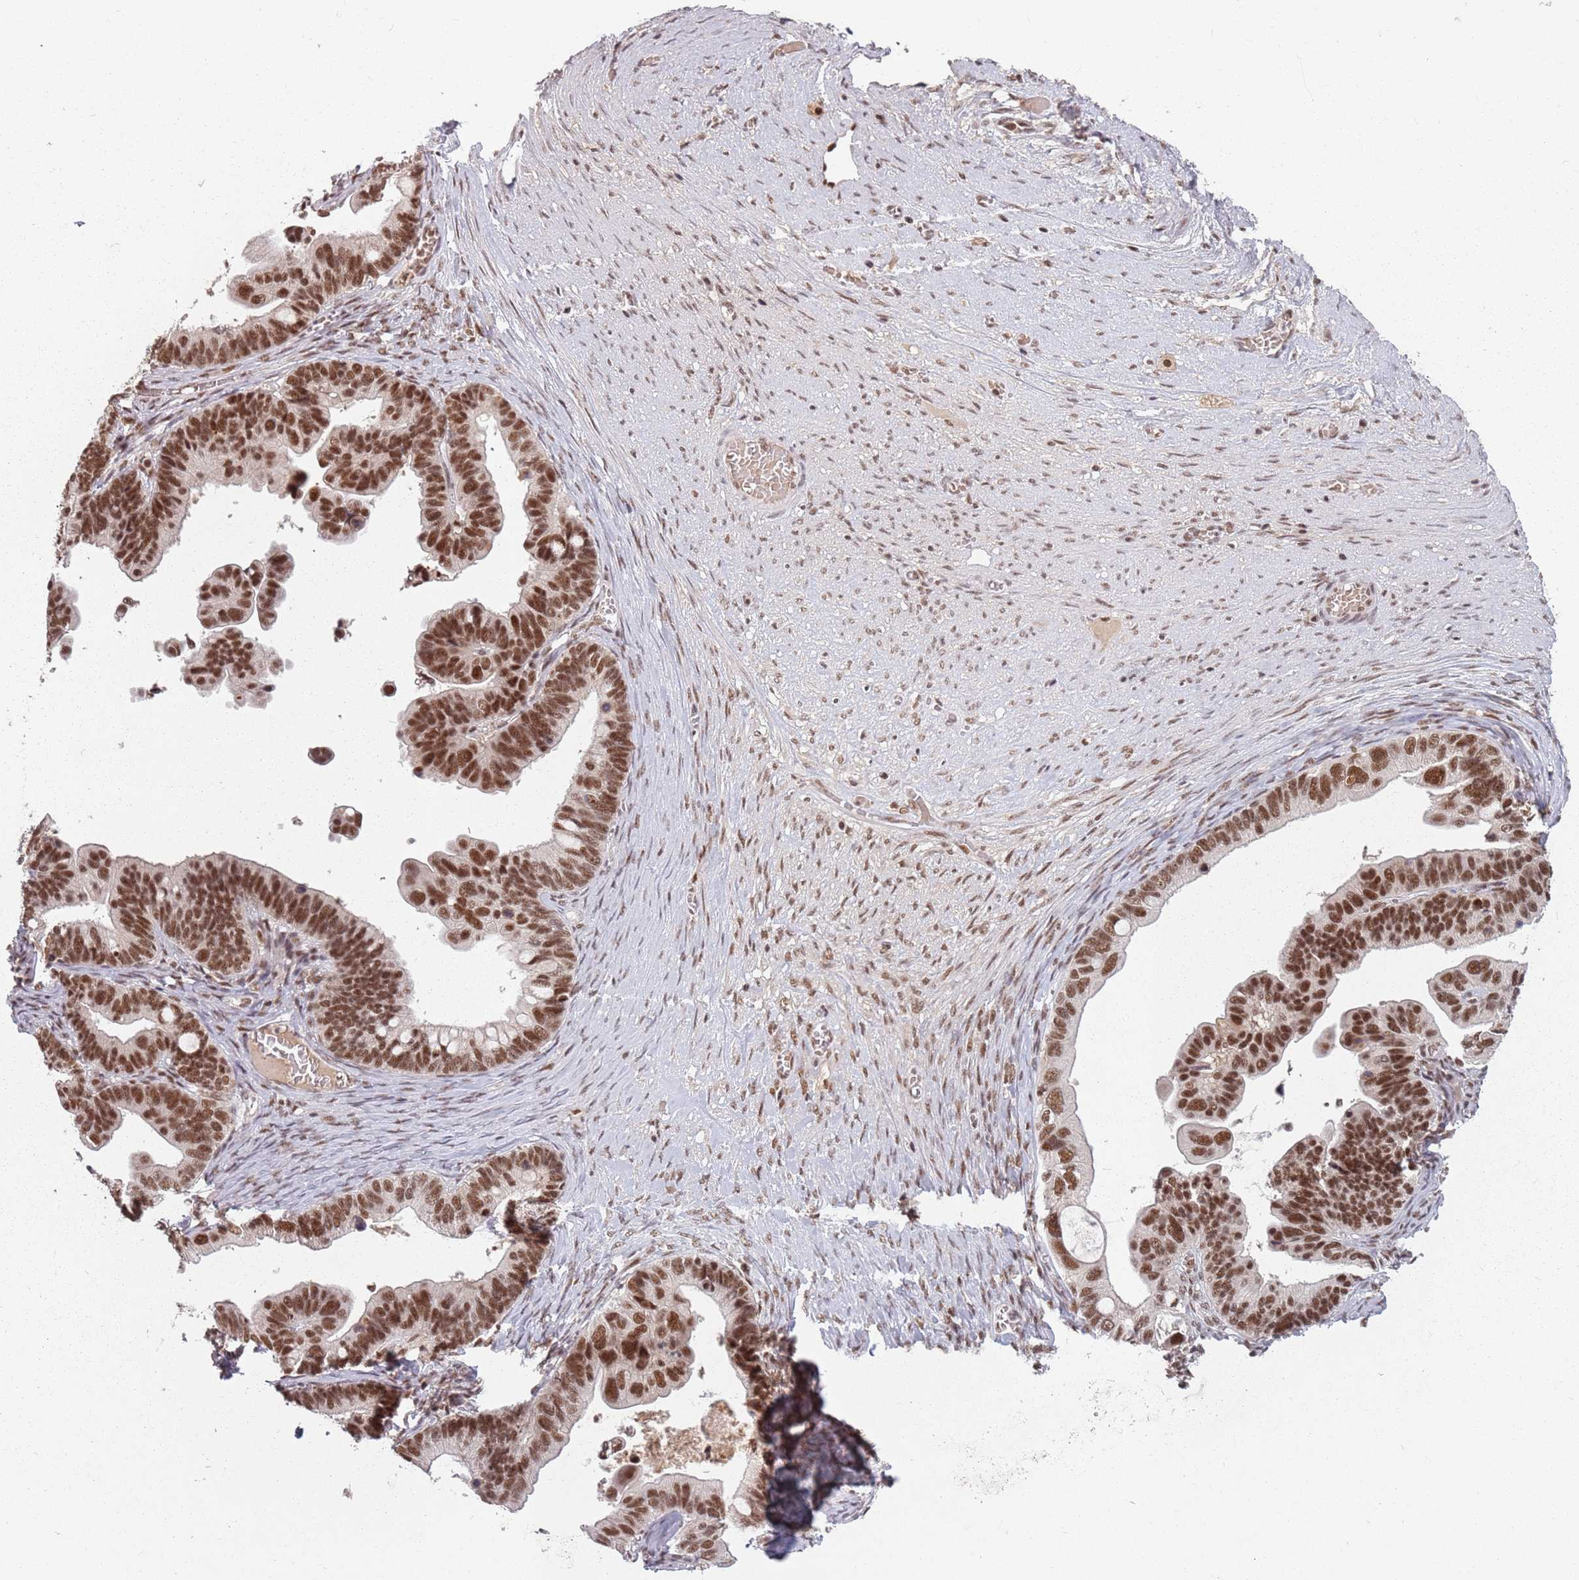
{"staining": {"intensity": "strong", "quantity": ">75%", "location": "nuclear"}, "tissue": "ovarian cancer", "cell_type": "Tumor cells", "image_type": "cancer", "snomed": [{"axis": "morphology", "description": "Cystadenocarcinoma, serous, NOS"}, {"axis": "topography", "description": "Ovary"}], "caption": "Immunohistochemistry (IHC) micrograph of neoplastic tissue: human ovarian cancer (serous cystadenocarcinoma) stained using IHC exhibits high levels of strong protein expression localized specifically in the nuclear of tumor cells, appearing as a nuclear brown color.", "gene": "NCBP1", "patient": {"sex": "female", "age": 56}}